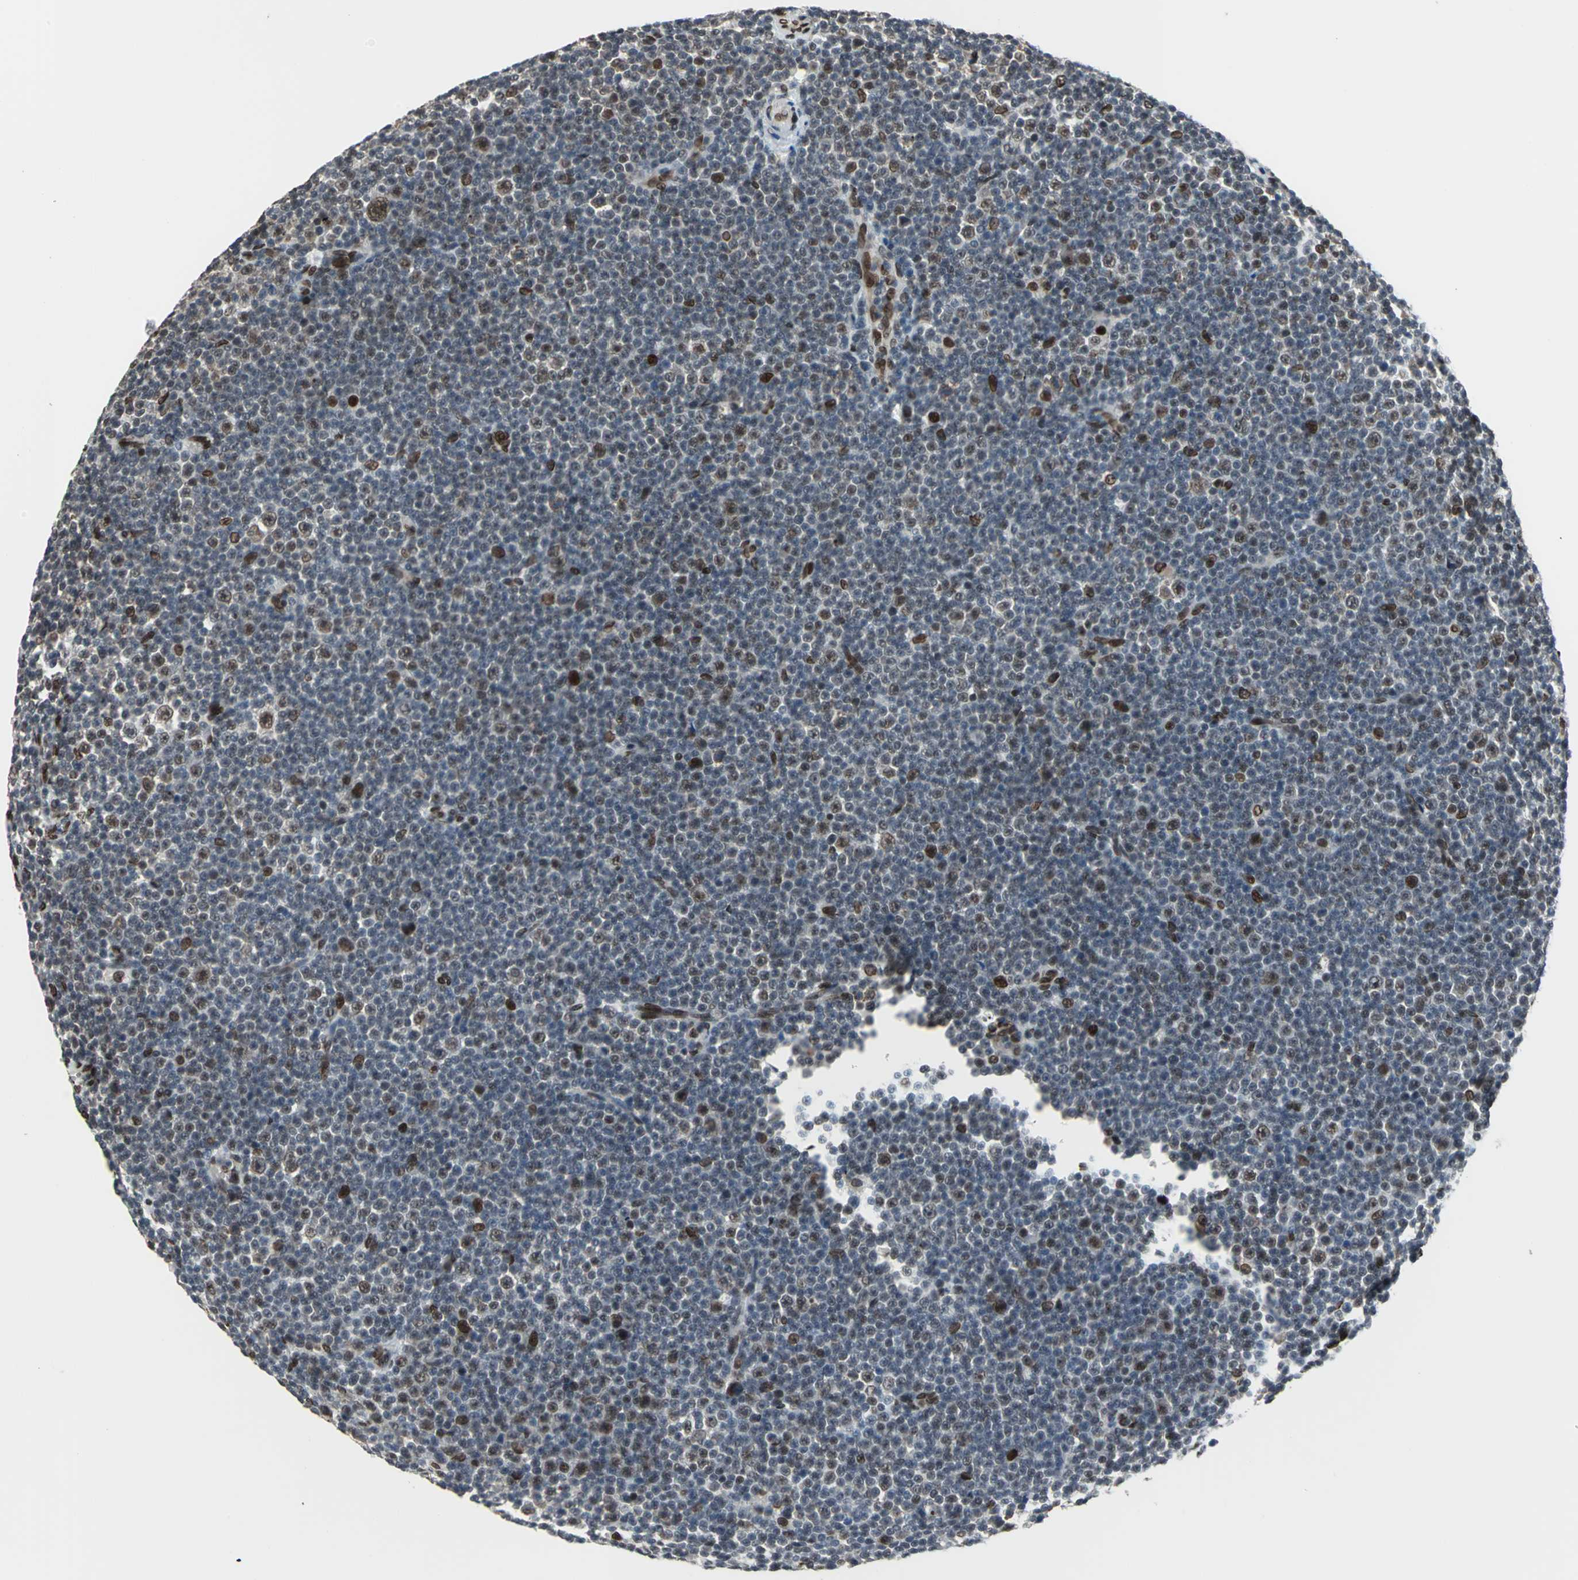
{"staining": {"intensity": "moderate", "quantity": "25%-75%", "location": "nuclear"}, "tissue": "lymphoma", "cell_type": "Tumor cells", "image_type": "cancer", "snomed": [{"axis": "morphology", "description": "Malignant lymphoma, non-Hodgkin's type, Low grade"}, {"axis": "topography", "description": "Lymph node"}], "caption": "A histopathology image showing moderate nuclear staining in approximately 25%-75% of tumor cells in malignant lymphoma, non-Hodgkin's type (low-grade), as visualized by brown immunohistochemical staining.", "gene": "ISY1", "patient": {"sex": "female", "age": 67}}